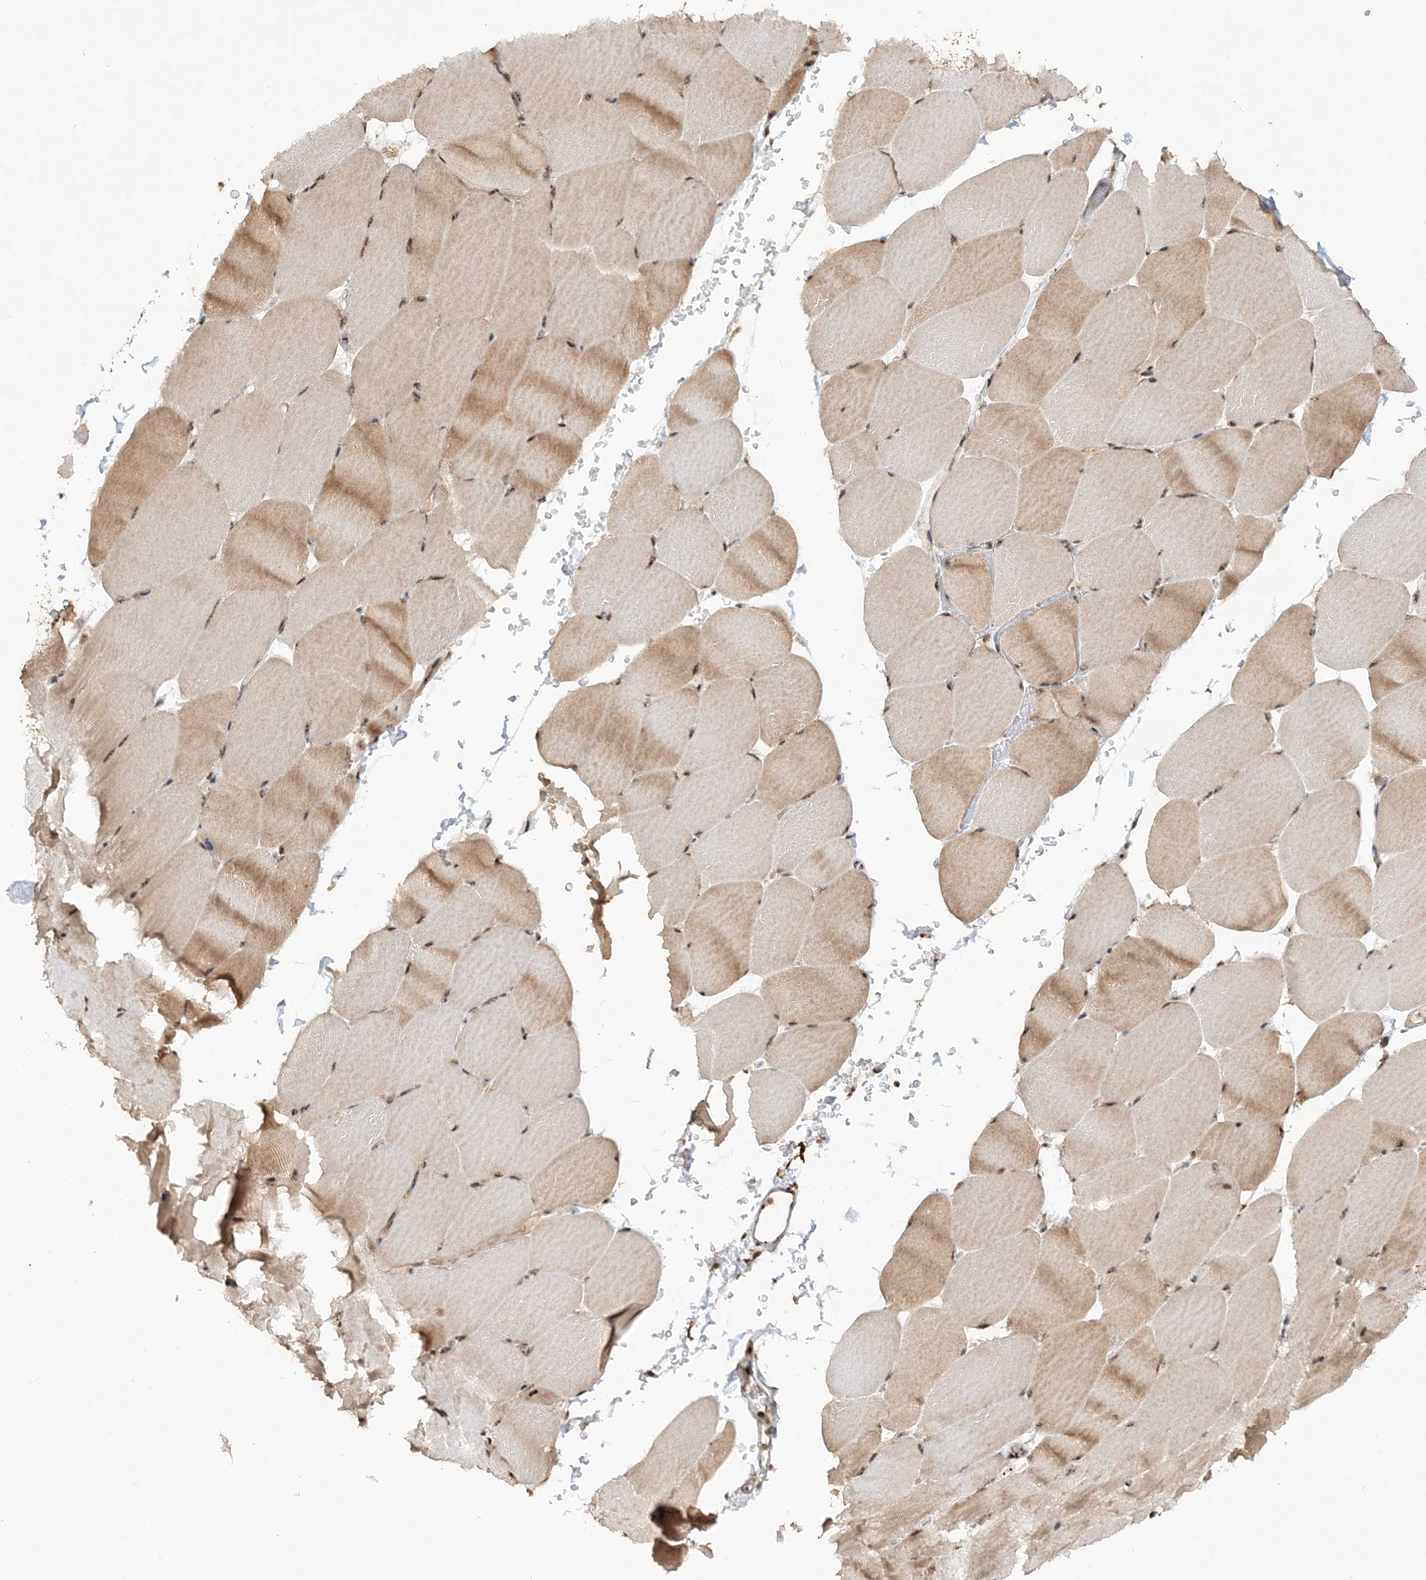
{"staining": {"intensity": "strong", "quantity": ">75%", "location": "nuclear"}, "tissue": "skeletal muscle", "cell_type": "Myocytes", "image_type": "normal", "snomed": [{"axis": "morphology", "description": "Normal tissue, NOS"}, {"axis": "topography", "description": "Skeletal muscle"}, {"axis": "topography", "description": "Parathyroid gland"}], "caption": "Immunohistochemical staining of benign skeletal muscle shows high levels of strong nuclear expression in approximately >75% of myocytes. (brown staining indicates protein expression, while blue staining denotes nuclei).", "gene": "POLR3B", "patient": {"sex": "female", "age": 37}}